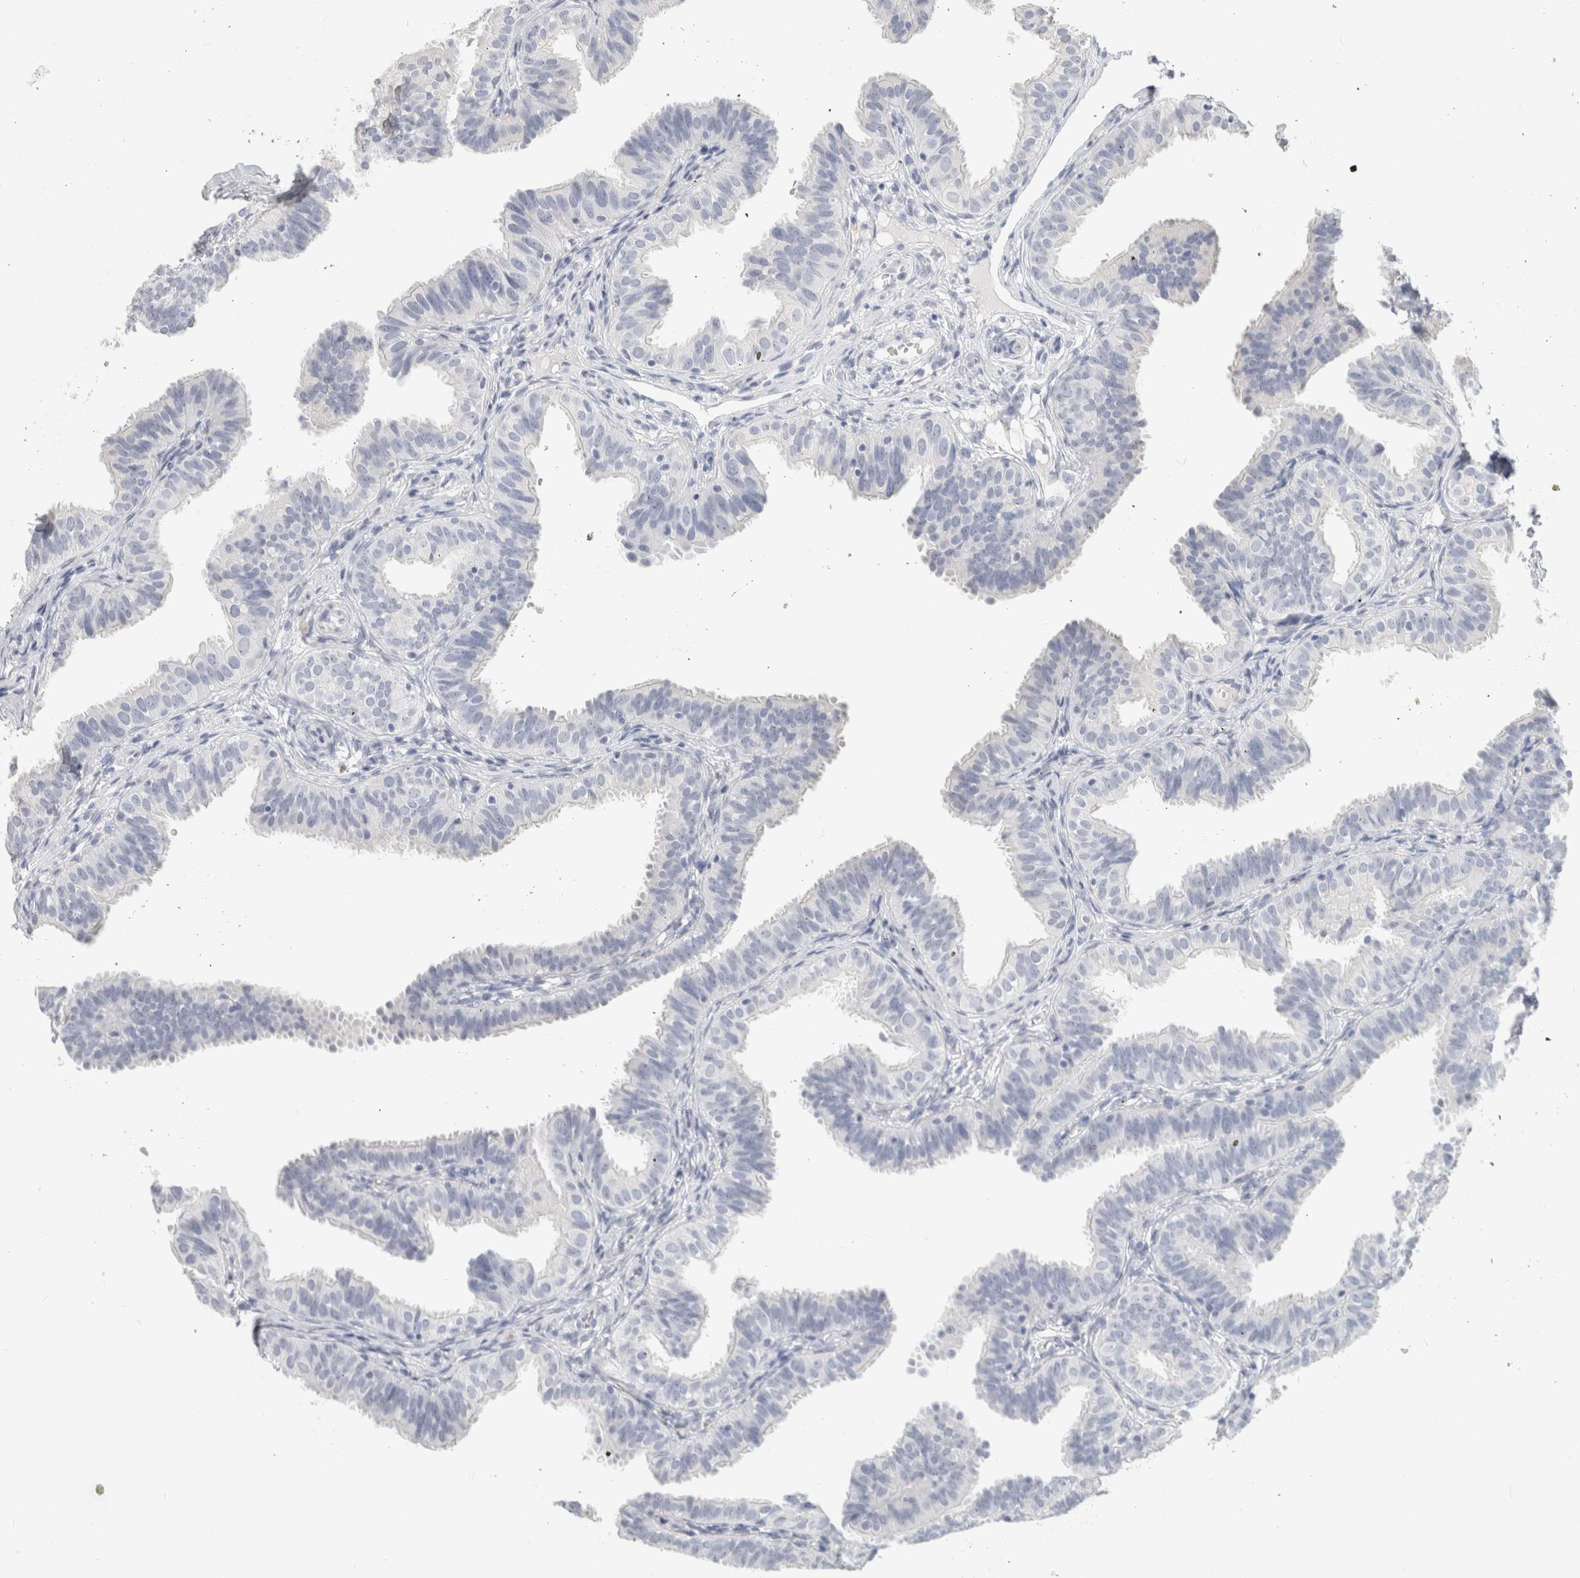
{"staining": {"intensity": "negative", "quantity": "none", "location": "none"}, "tissue": "fallopian tube", "cell_type": "Glandular cells", "image_type": "normal", "snomed": [{"axis": "morphology", "description": "Normal tissue, NOS"}, {"axis": "topography", "description": "Fallopian tube"}], "caption": "High magnification brightfield microscopy of benign fallopian tube stained with DAB (brown) and counterstained with hematoxylin (blue): glandular cells show no significant positivity.", "gene": "SLC6A1", "patient": {"sex": "female", "age": 35}}